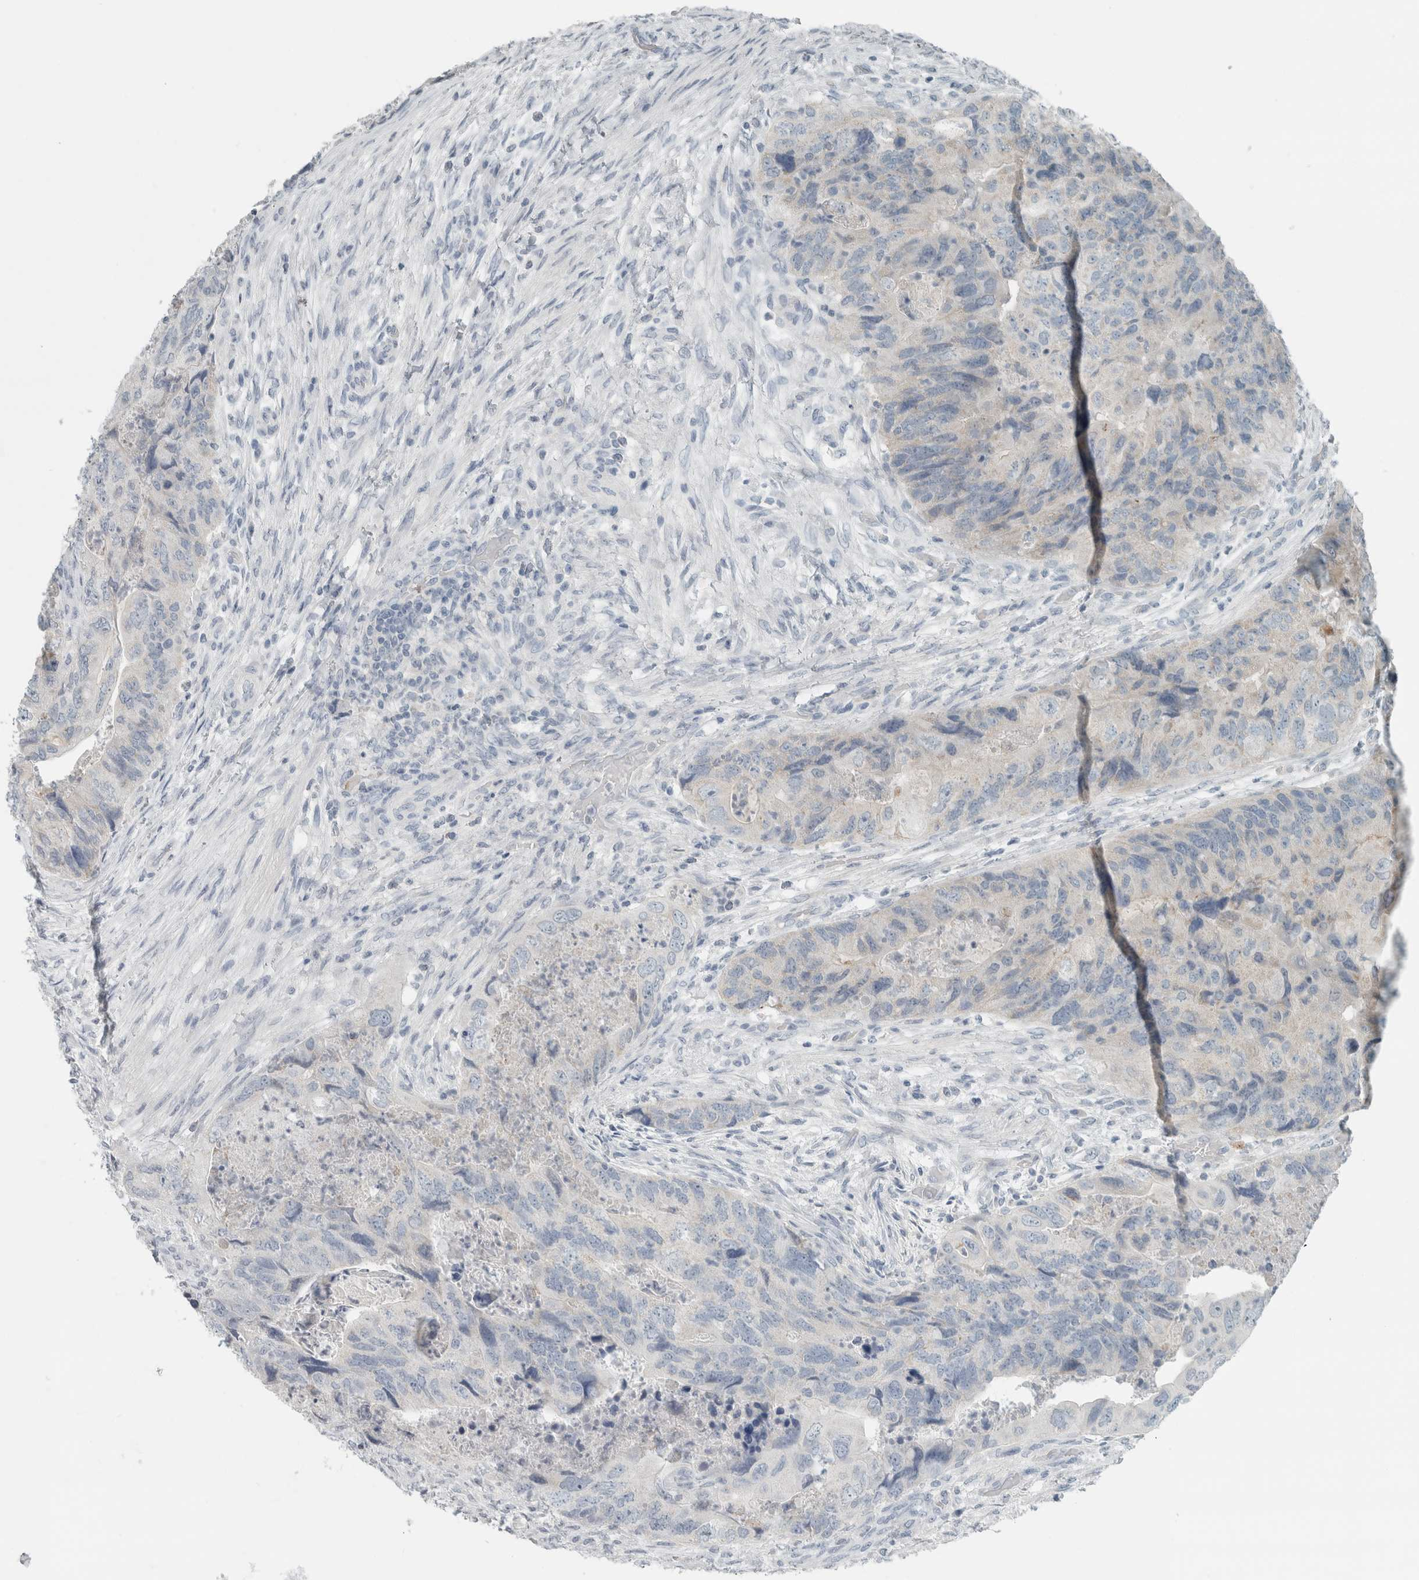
{"staining": {"intensity": "negative", "quantity": "none", "location": "none"}, "tissue": "colorectal cancer", "cell_type": "Tumor cells", "image_type": "cancer", "snomed": [{"axis": "morphology", "description": "Adenocarcinoma, NOS"}, {"axis": "topography", "description": "Rectum"}], "caption": "Human colorectal cancer (adenocarcinoma) stained for a protein using IHC demonstrates no expression in tumor cells.", "gene": "TRIT1", "patient": {"sex": "male", "age": 63}}